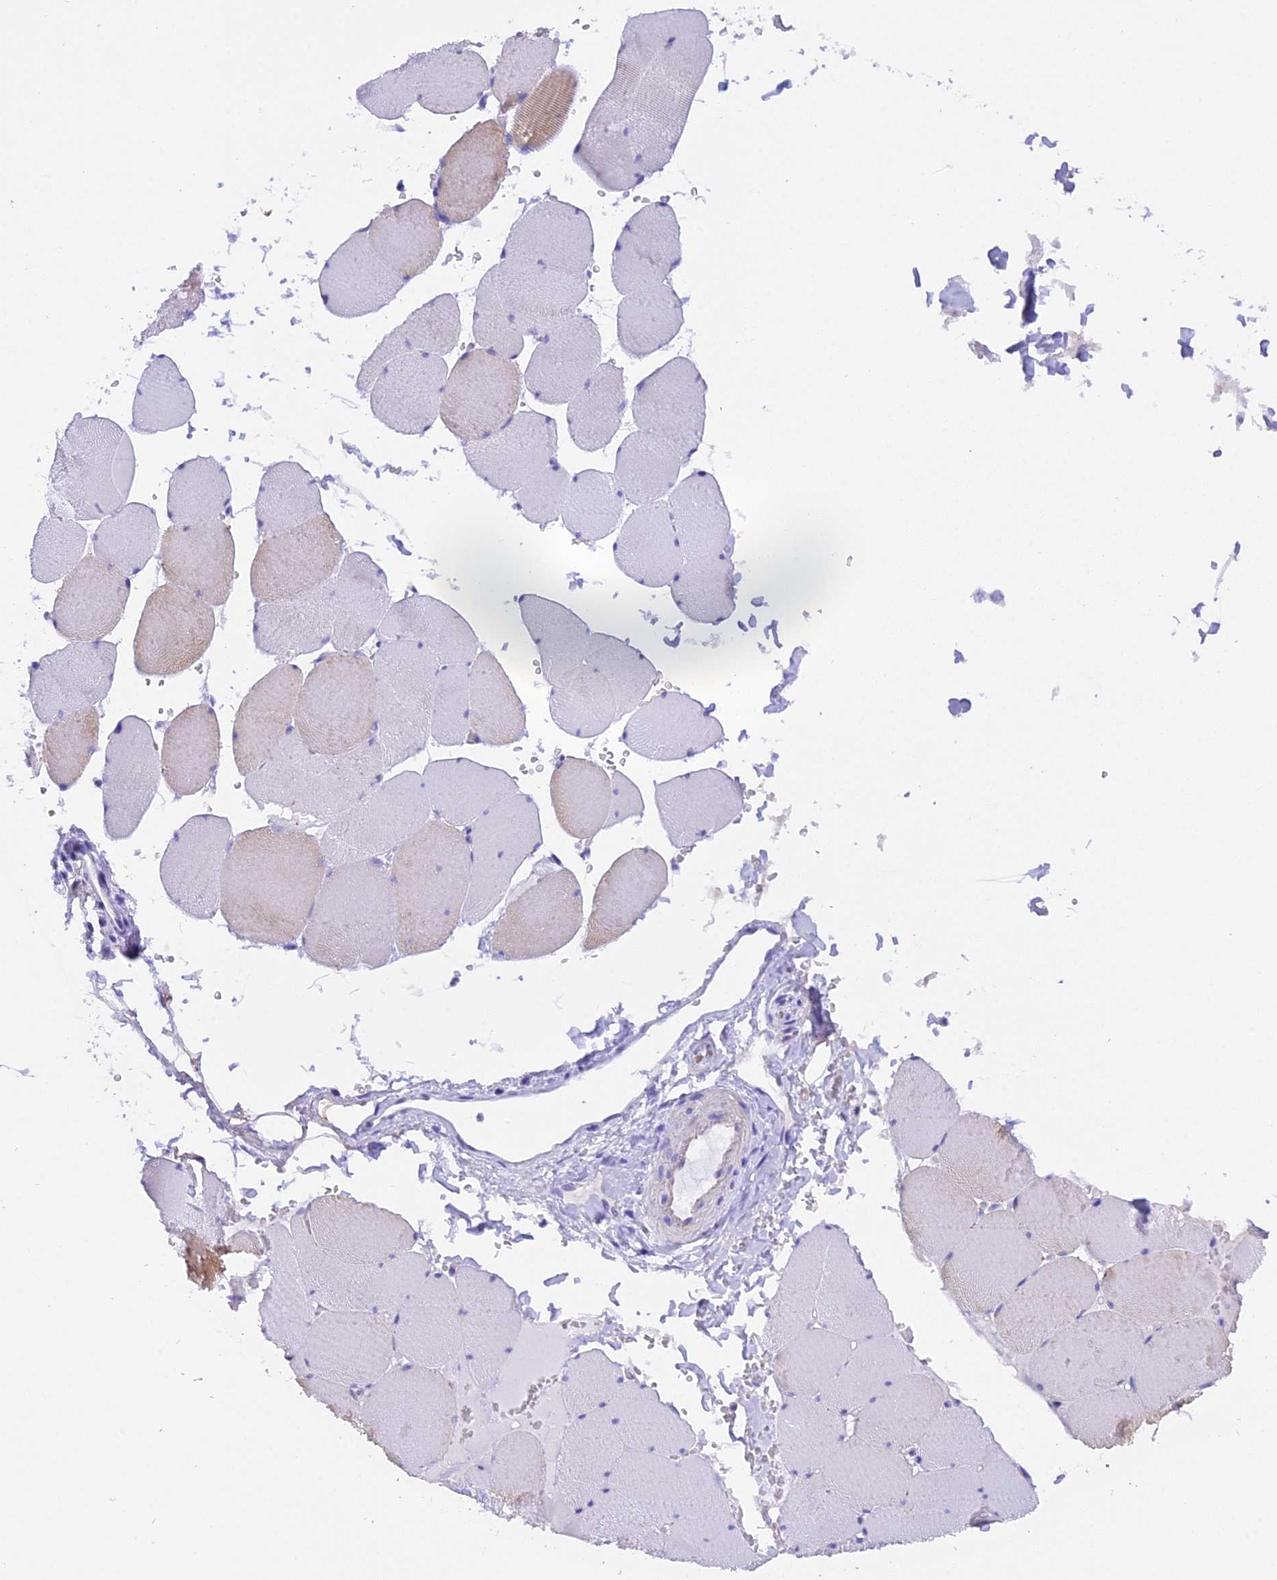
{"staining": {"intensity": "weak", "quantity": "<25%", "location": "cytoplasmic/membranous"}, "tissue": "skeletal muscle", "cell_type": "Myocytes", "image_type": "normal", "snomed": [{"axis": "morphology", "description": "Normal tissue, NOS"}, {"axis": "topography", "description": "Skeletal muscle"}, {"axis": "topography", "description": "Head-Neck"}], "caption": "An immunohistochemistry (IHC) photomicrograph of unremarkable skeletal muscle is shown. There is no staining in myocytes of skeletal muscle. Brightfield microscopy of immunohistochemistry stained with DAB (brown) and hematoxylin (blue), captured at high magnification.", "gene": "FAM193A", "patient": {"sex": "male", "age": 66}}